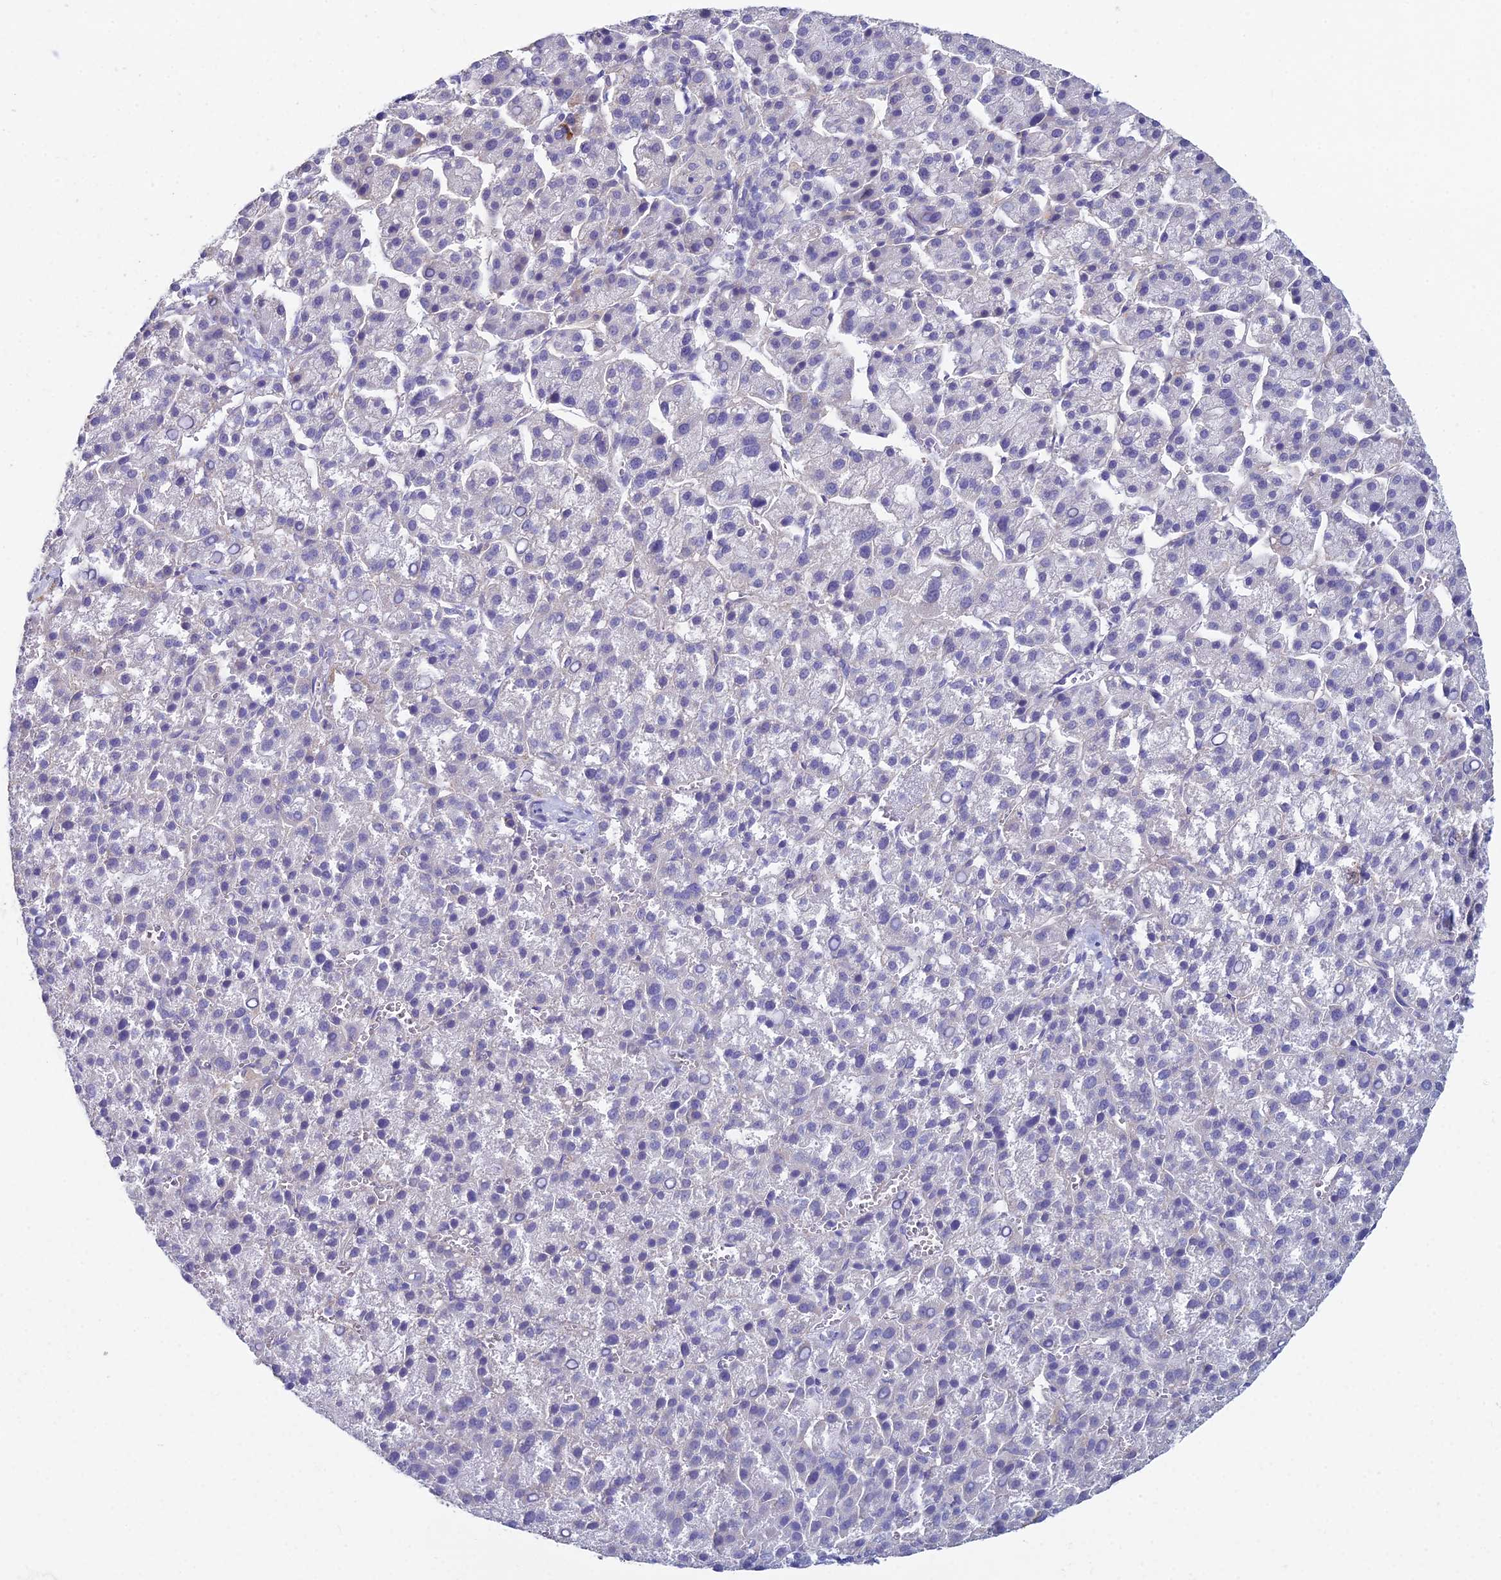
{"staining": {"intensity": "negative", "quantity": "none", "location": "none"}, "tissue": "liver cancer", "cell_type": "Tumor cells", "image_type": "cancer", "snomed": [{"axis": "morphology", "description": "Carcinoma, Hepatocellular, NOS"}, {"axis": "topography", "description": "Liver"}], "caption": "This is an IHC image of human liver cancer. There is no staining in tumor cells.", "gene": "METTL26", "patient": {"sex": "female", "age": 58}}